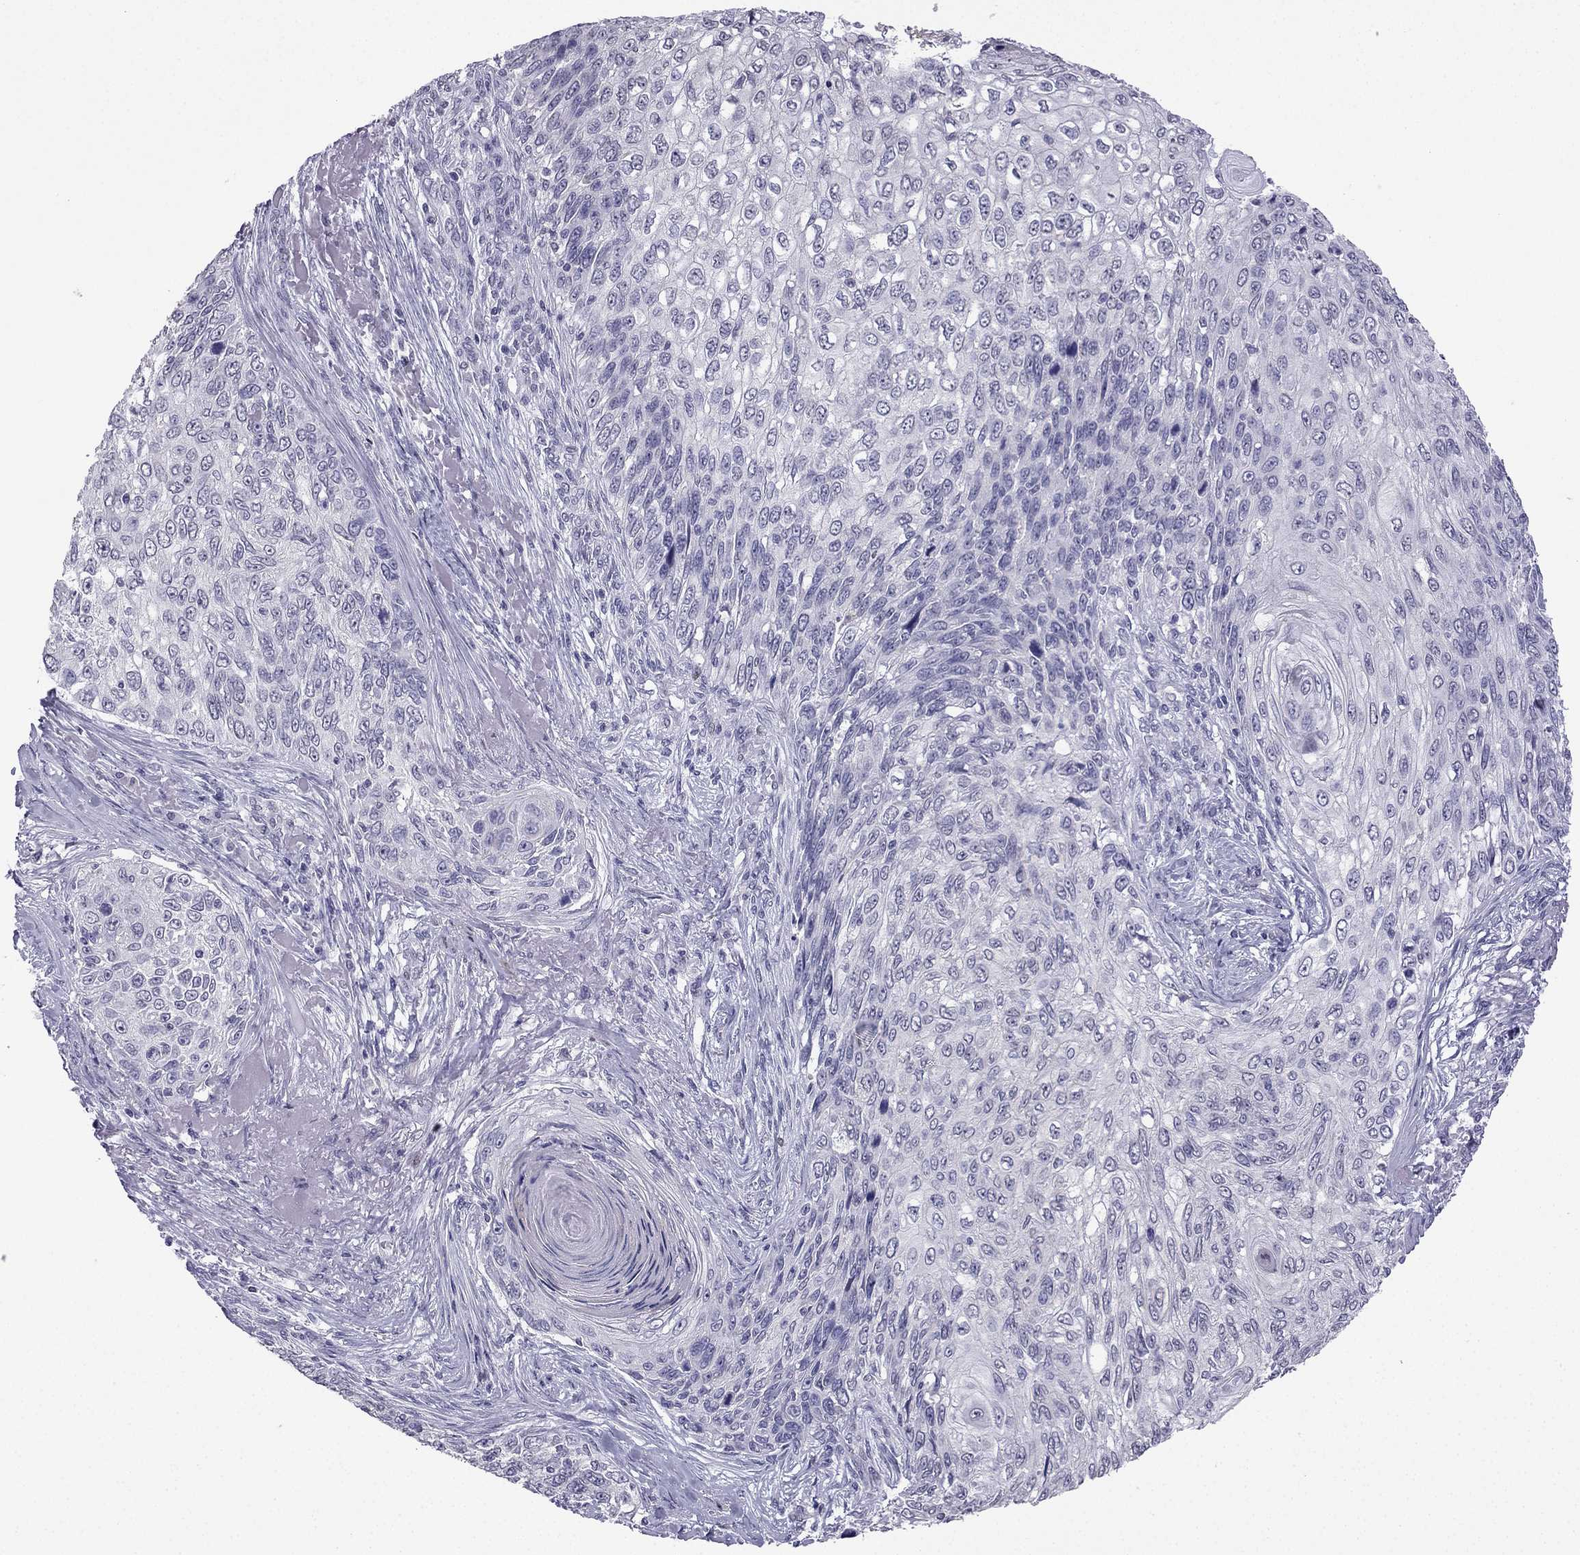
{"staining": {"intensity": "negative", "quantity": "none", "location": "none"}, "tissue": "skin cancer", "cell_type": "Tumor cells", "image_type": "cancer", "snomed": [{"axis": "morphology", "description": "Squamous cell carcinoma, NOS"}, {"axis": "topography", "description": "Skin"}], "caption": "Immunohistochemistry (IHC) micrograph of skin squamous cell carcinoma stained for a protein (brown), which reveals no expression in tumor cells.", "gene": "CFAP70", "patient": {"sex": "male", "age": 92}}